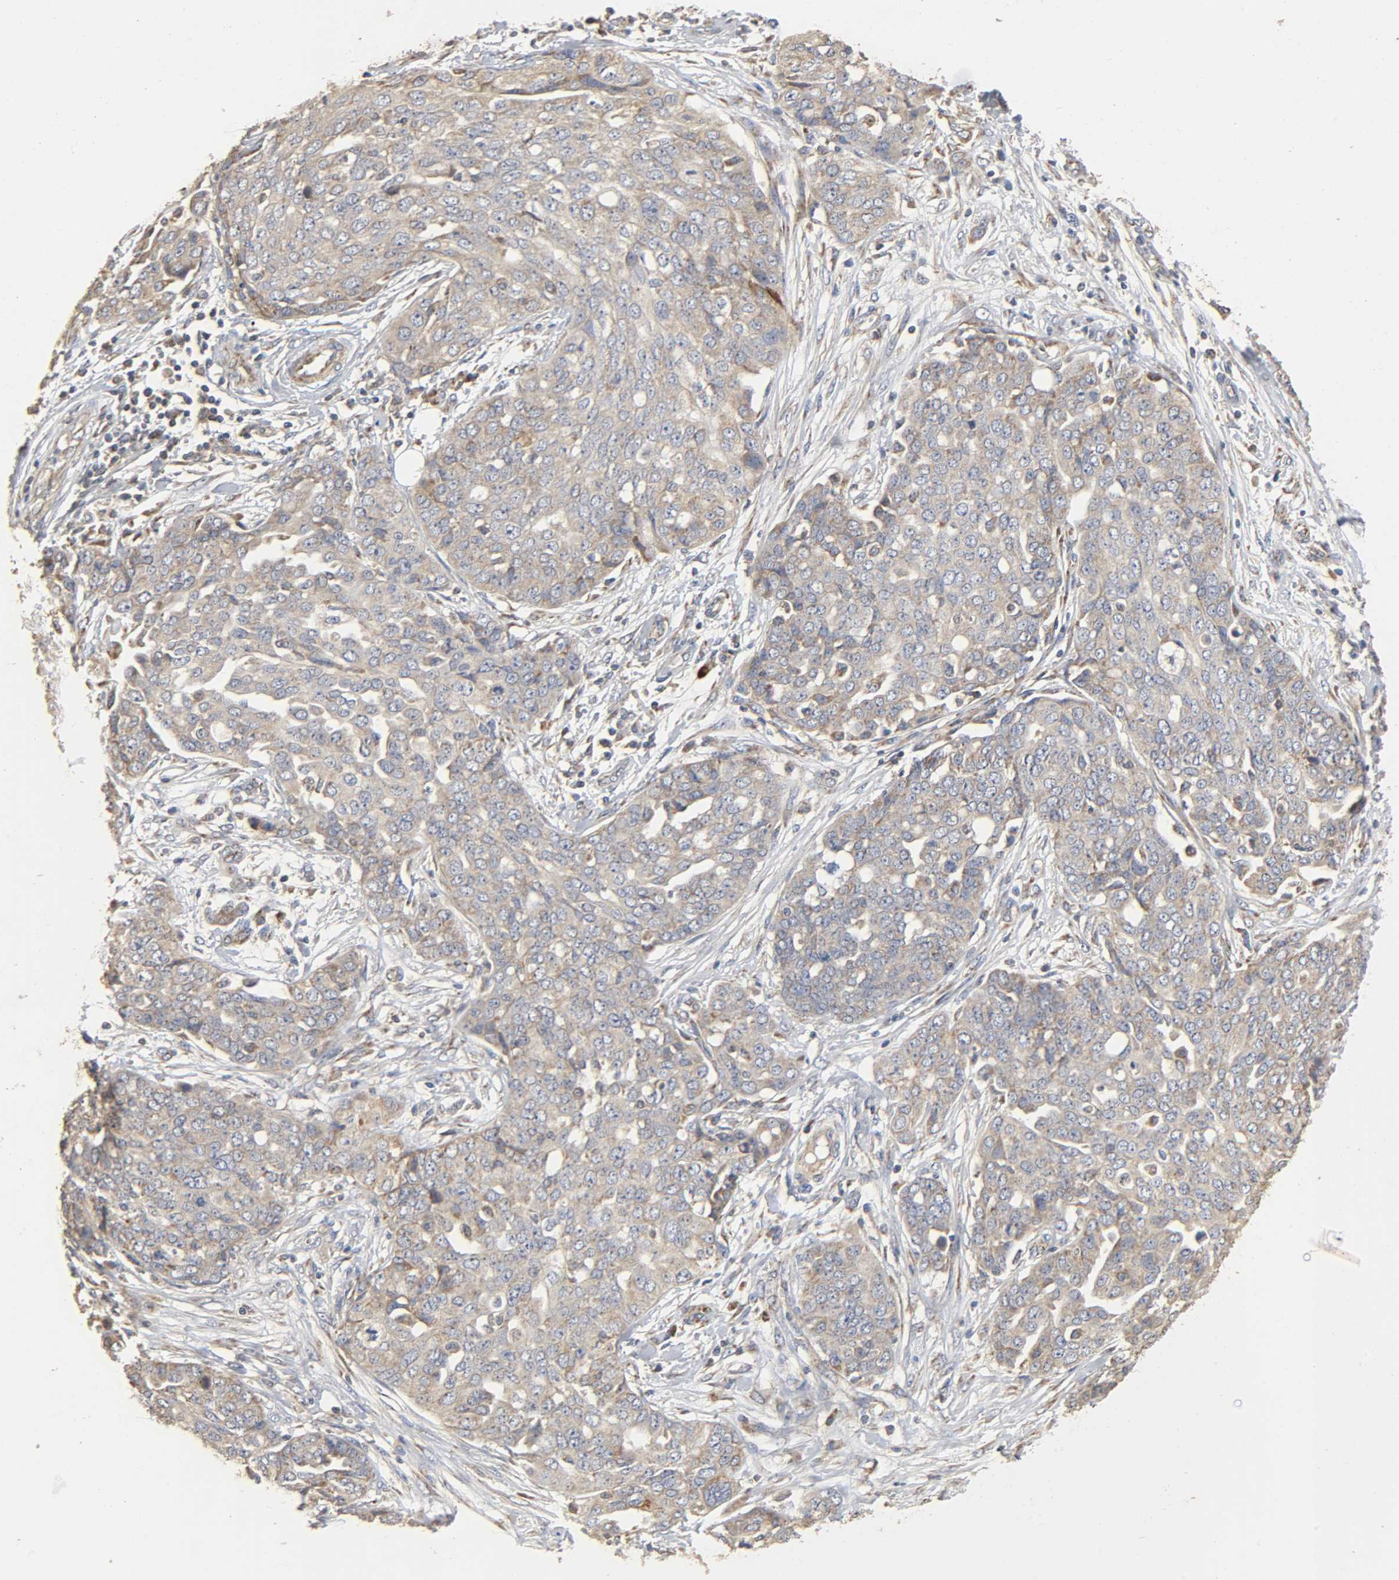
{"staining": {"intensity": "weak", "quantity": "<25%", "location": "cytoplasmic/membranous"}, "tissue": "ovarian cancer", "cell_type": "Tumor cells", "image_type": "cancer", "snomed": [{"axis": "morphology", "description": "Cystadenocarcinoma, serous, NOS"}, {"axis": "topography", "description": "Soft tissue"}, {"axis": "topography", "description": "Ovary"}], "caption": "Ovarian cancer was stained to show a protein in brown. There is no significant staining in tumor cells.", "gene": "NDUFS3", "patient": {"sex": "female", "age": 57}}